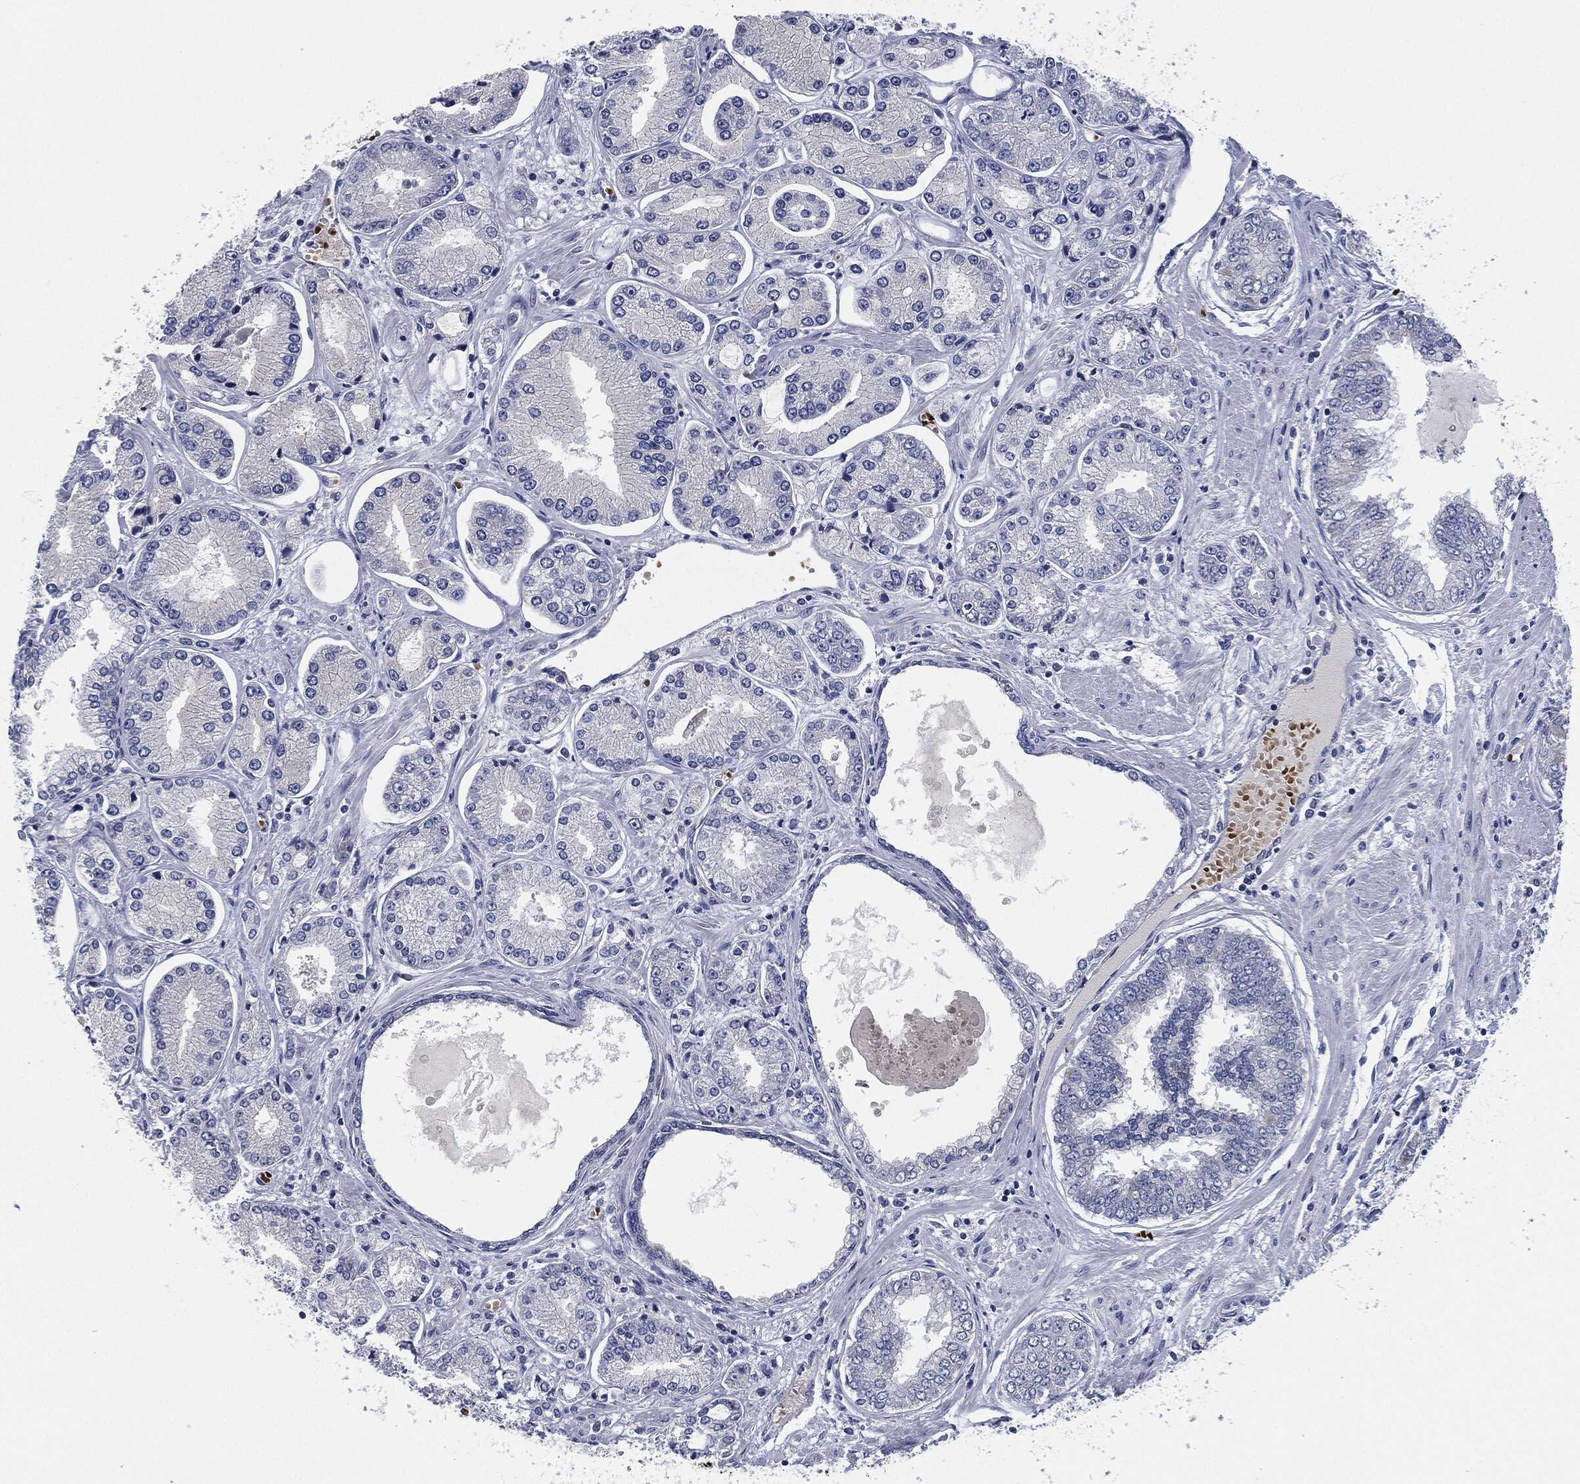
{"staining": {"intensity": "negative", "quantity": "none", "location": "none"}, "tissue": "prostate cancer", "cell_type": "Tumor cells", "image_type": "cancer", "snomed": [{"axis": "morphology", "description": "Adenocarcinoma, Low grade"}, {"axis": "topography", "description": "Prostate"}], "caption": "This is an immunohistochemistry (IHC) micrograph of adenocarcinoma (low-grade) (prostate). There is no positivity in tumor cells.", "gene": "SIGLEC9", "patient": {"sex": "male", "age": 72}}